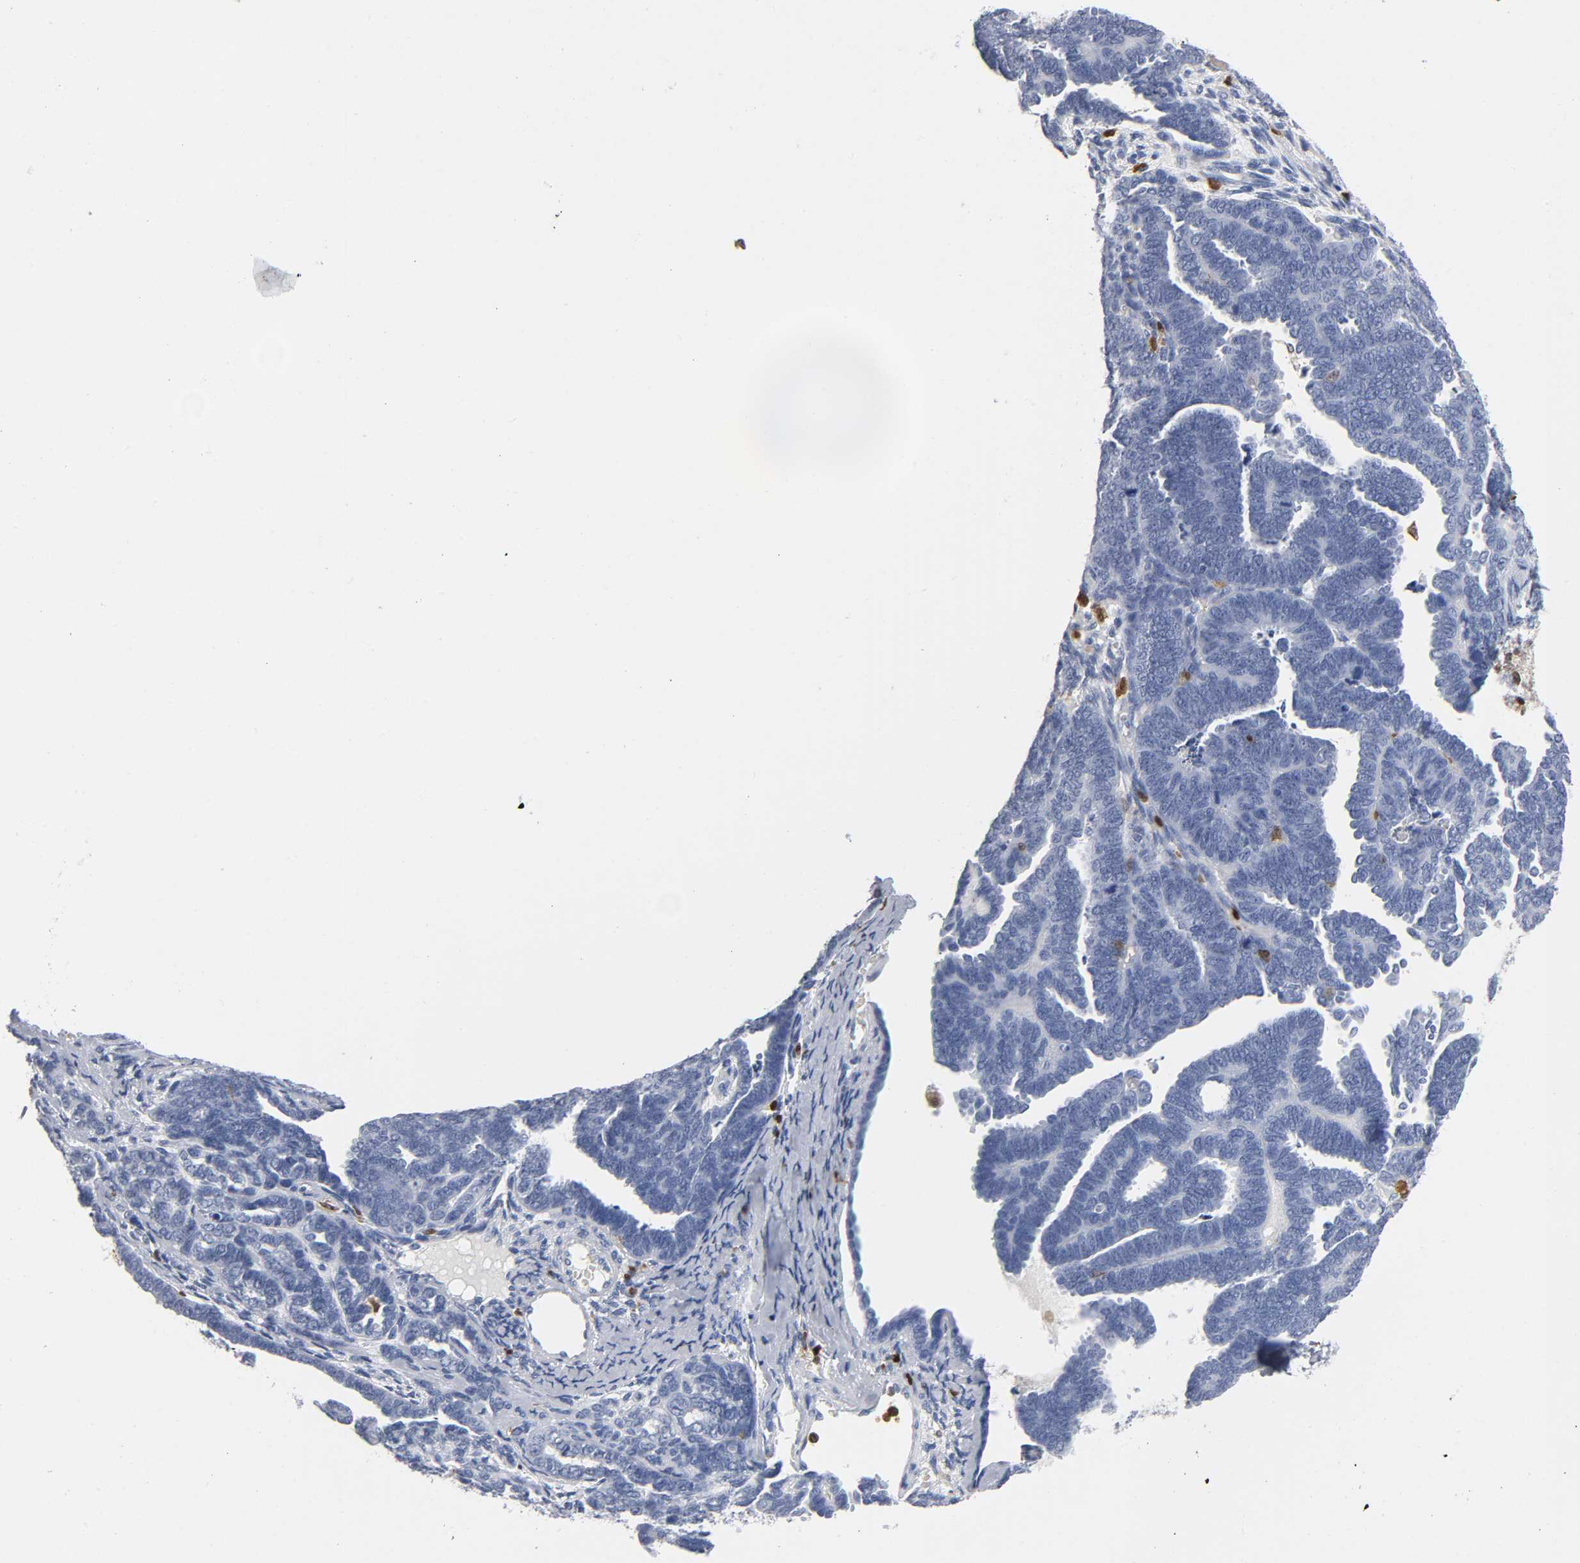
{"staining": {"intensity": "negative", "quantity": "none", "location": "none"}, "tissue": "endometrial cancer", "cell_type": "Tumor cells", "image_type": "cancer", "snomed": [{"axis": "morphology", "description": "Neoplasm, malignant, NOS"}, {"axis": "topography", "description": "Endometrium"}], "caption": "There is no significant staining in tumor cells of endometrial cancer.", "gene": "DOK2", "patient": {"sex": "female", "age": 74}}